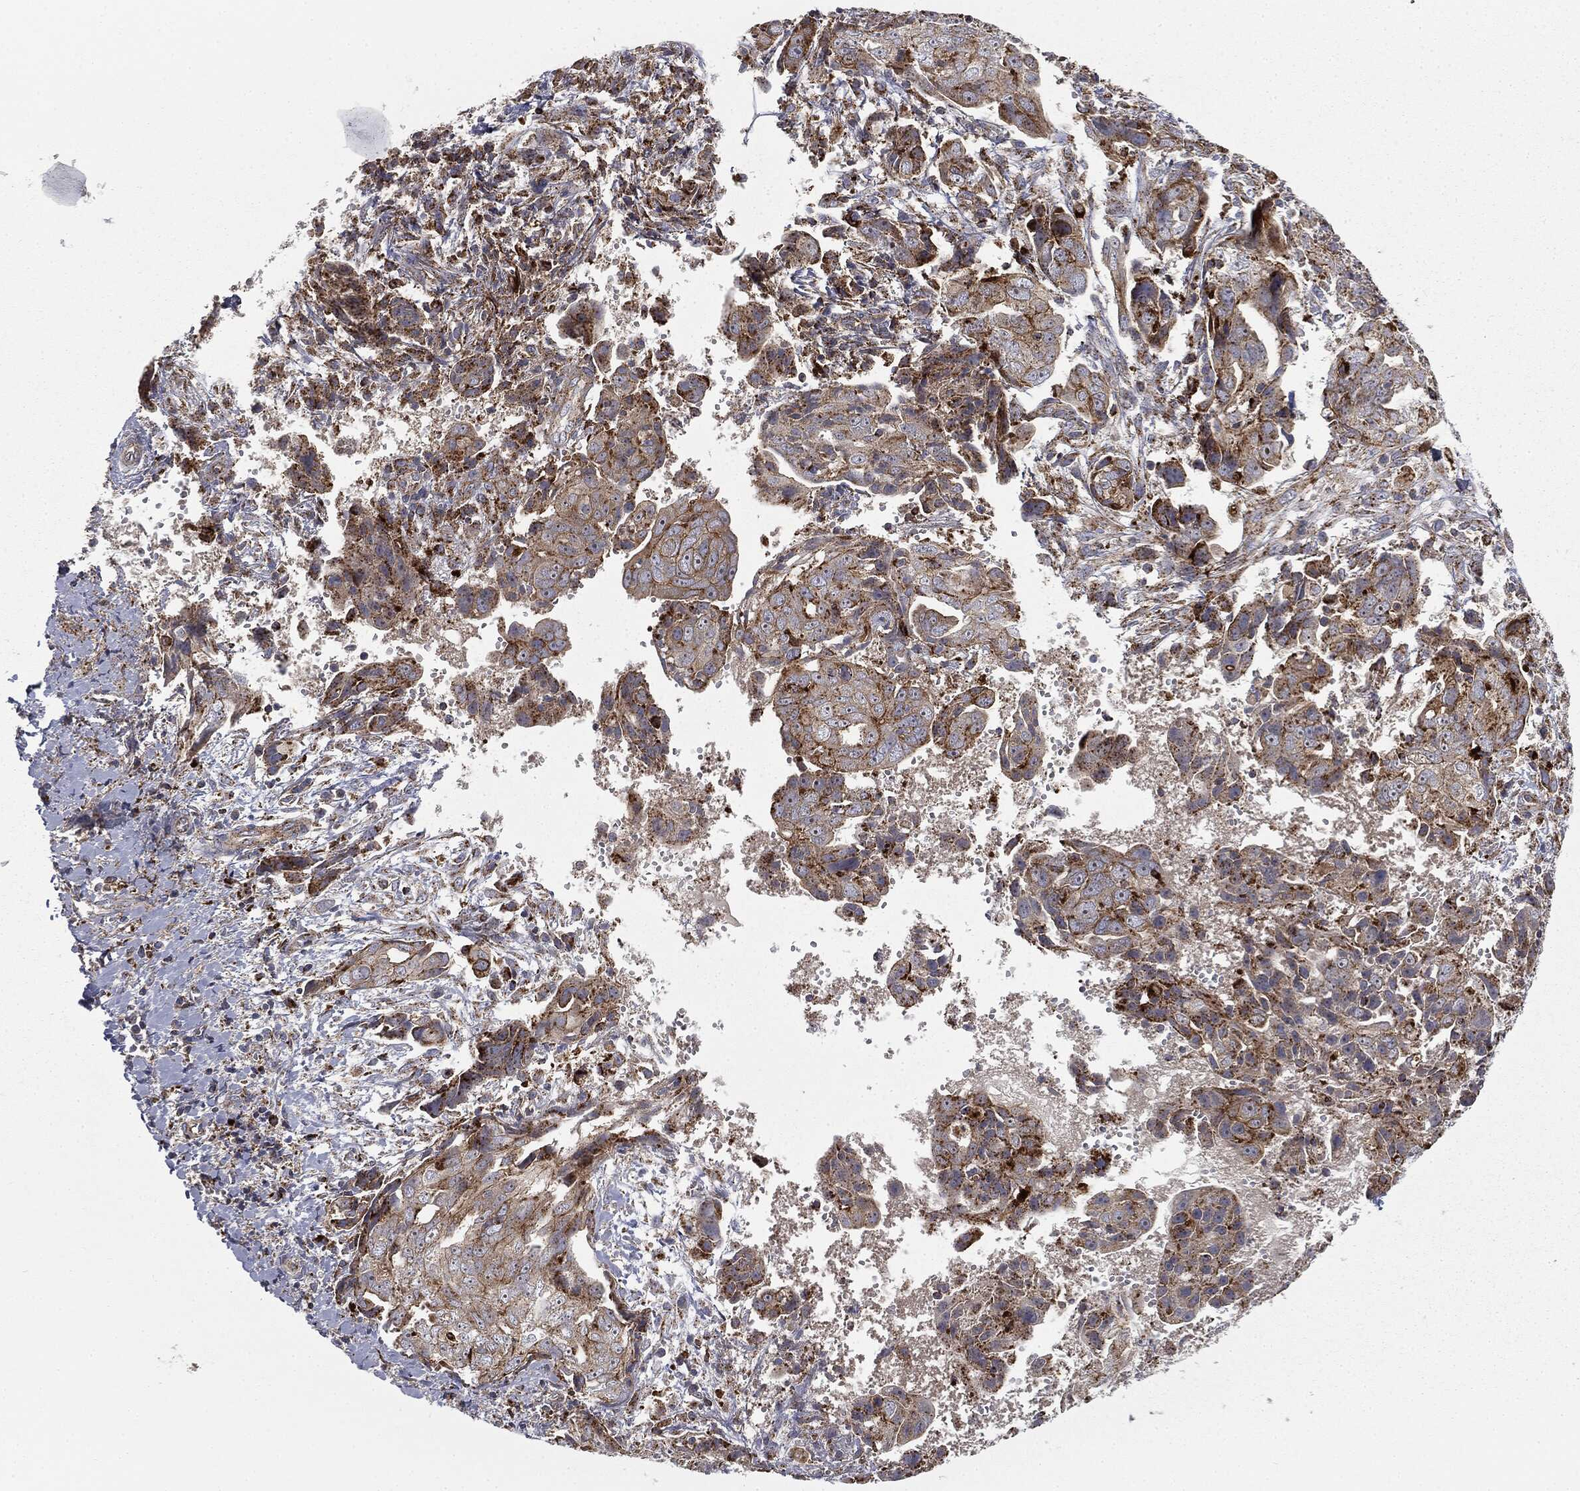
{"staining": {"intensity": "strong", "quantity": "<25%", "location": "cytoplasmic/membranous"}, "tissue": "ovarian cancer", "cell_type": "Tumor cells", "image_type": "cancer", "snomed": [{"axis": "morphology", "description": "Carcinoma, endometroid"}, {"axis": "topography", "description": "Ovary"}], "caption": "The image exhibits a brown stain indicating the presence of a protein in the cytoplasmic/membranous of tumor cells in ovarian endometroid carcinoma. (brown staining indicates protein expression, while blue staining denotes nuclei).", "gene": "CTSA", "patient": {"sex": "female", "age": 70}}